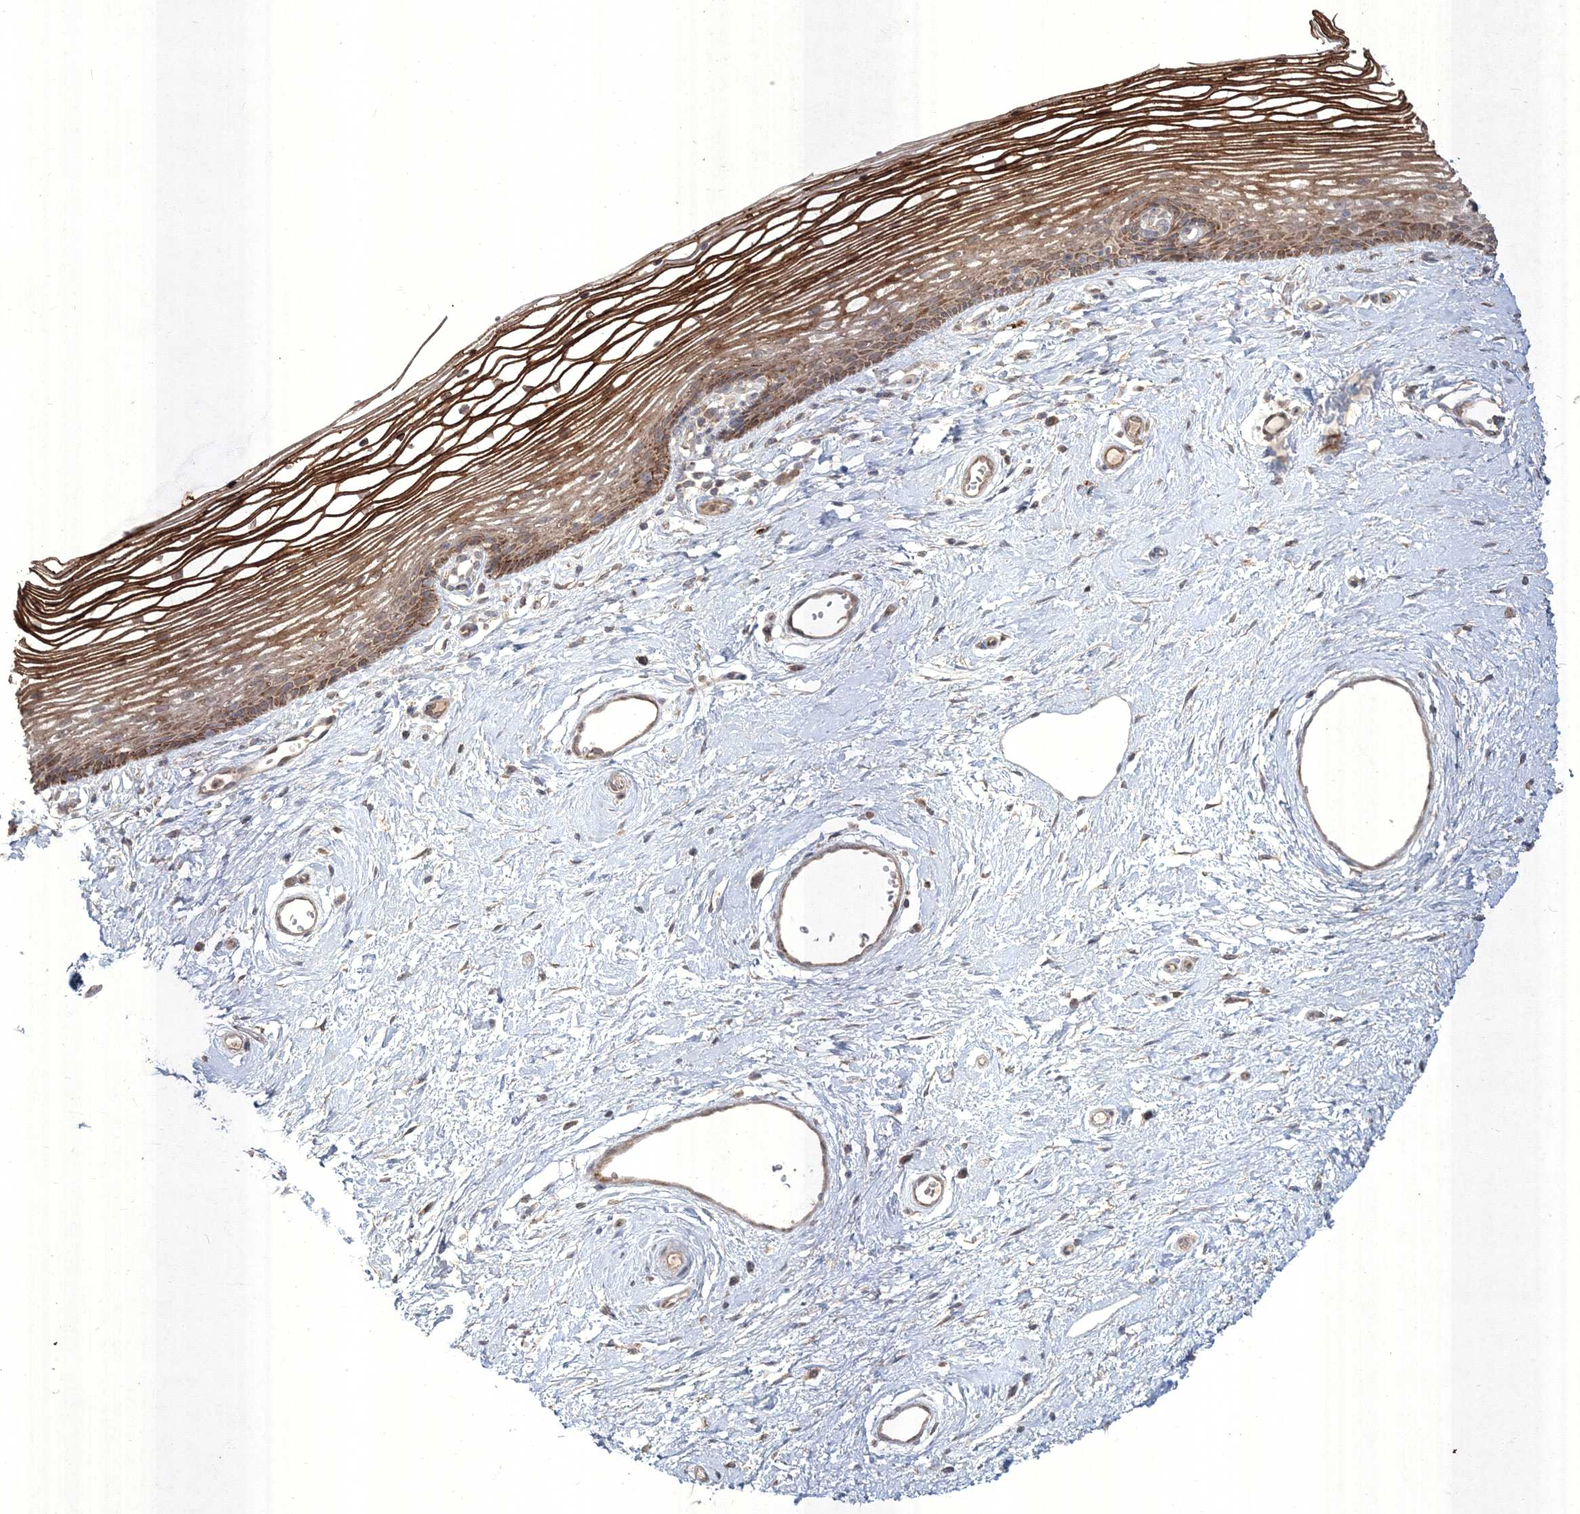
{"staining": {"intensity": "strong", "quantity": "25%-75%", "location": "cytoplasmic/membranous"}, "tissue": "vagina", "cell_type": "Squamous epithelial cells", "image_type": "normal", "snomed": [{"axis": "morphology", "description": "Normal tissue, NOS"}, {"axis": "topography", "description": "Vagina"}], "caption": "Approximately 25%-75% of squamous epithelial cells in normal human vagina display strong cytoplasmic/membranous protein positivity as visualized by brown immunohistochemical staining.", "gene": "SPRY1", "patient": {"sex": "female", "age": 46}}